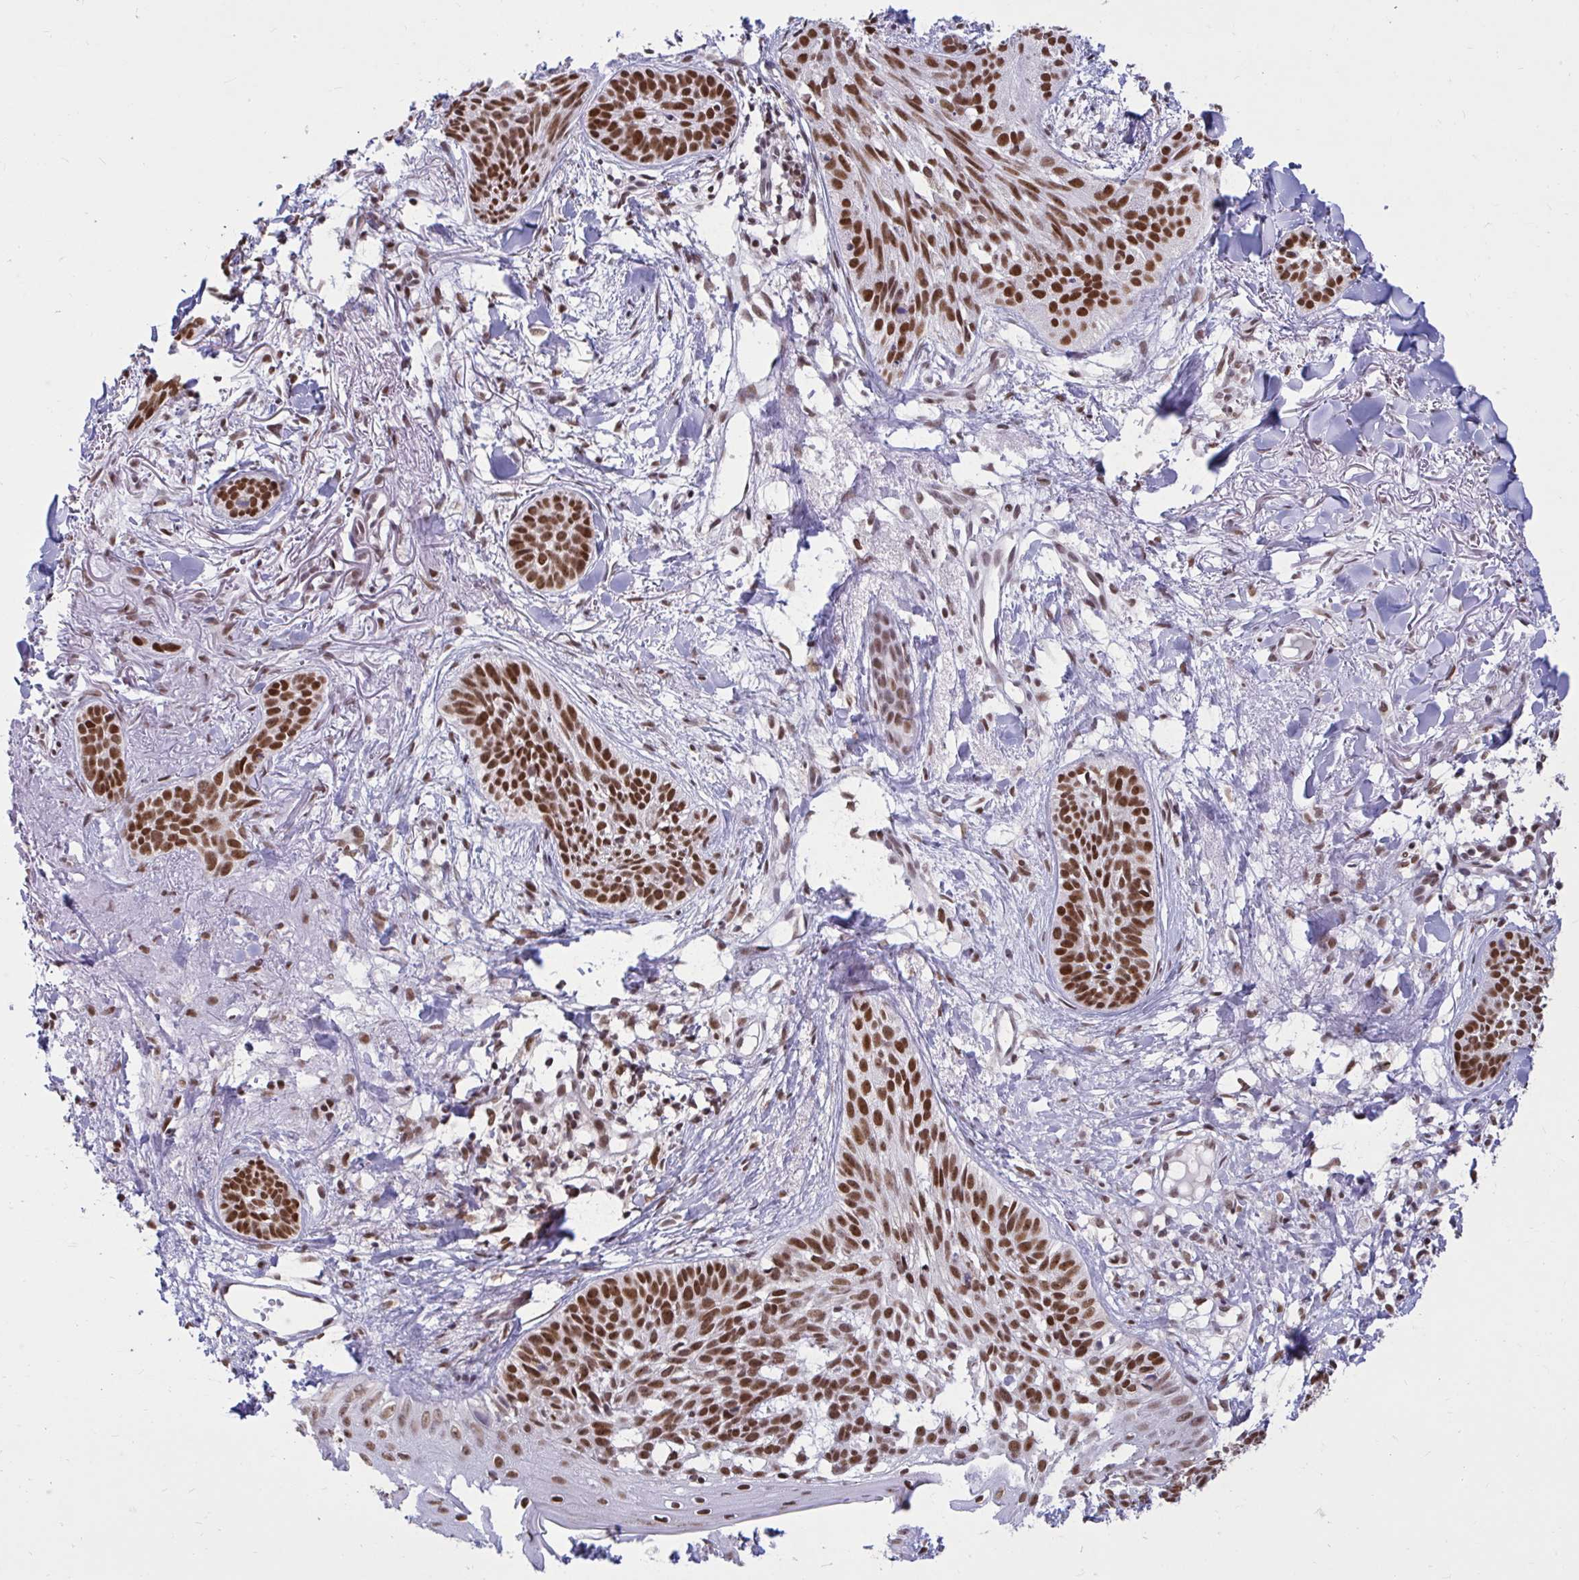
{"staining": {"intensity": "strong", "quantity": ">75%", "location": "nuclear"}, "tissue": "skin cancer", "cell_type": "Tumor cells", "image_type": "cancer", "snomed": [{"axis": "morphology", "description": "Basal cell carcinoma"}, {"axis": "topography", "description": "Skin"}], "caption": "Immunohistochemical staining of human skin basal cell carcinoma exhibits high levels of strong nuclear positivity in about >75% of tumor cells.", "gene": "PHF10", "patient": {"sex": "male", "age": 52}}